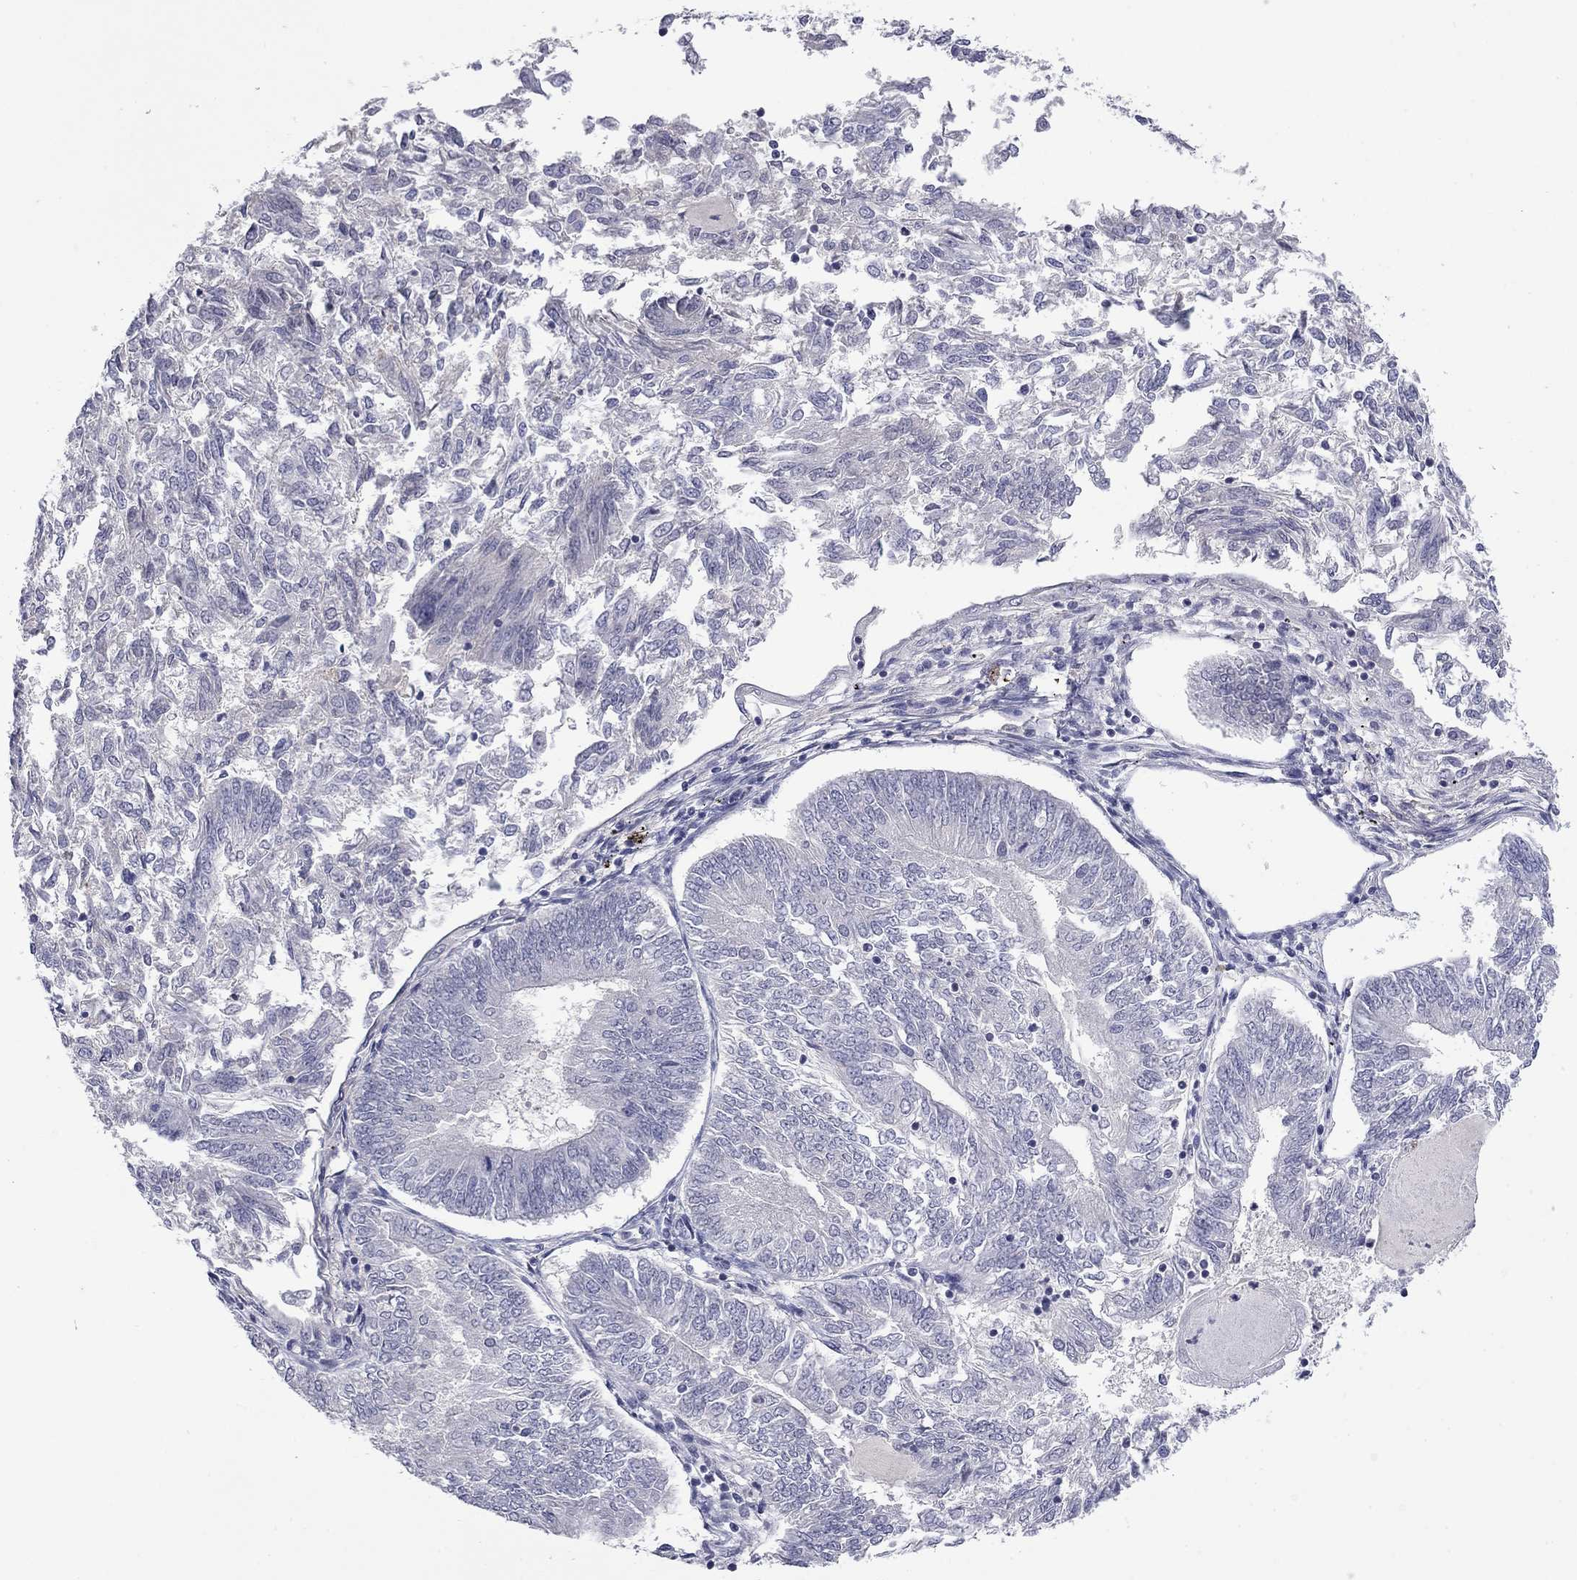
{"staining": {"intensity": "negative", "quantity": "none", "location": "none"}, "tissue": "endometrial cancer", "cell_type": "Tumor cells", "image_type": "cancer", "snomed": [{"axis": "morphology", "description": "Adenocarcinoma, NOS"}, {"axis": "topography", "description": "Endometrium"}], "caption": "An image of endometrial adenocarcinoma stained for a protein reveals no brown staining in tumor cells.", "gene": "IP6K3", "patient": {"sex": "female", "age": 58}}